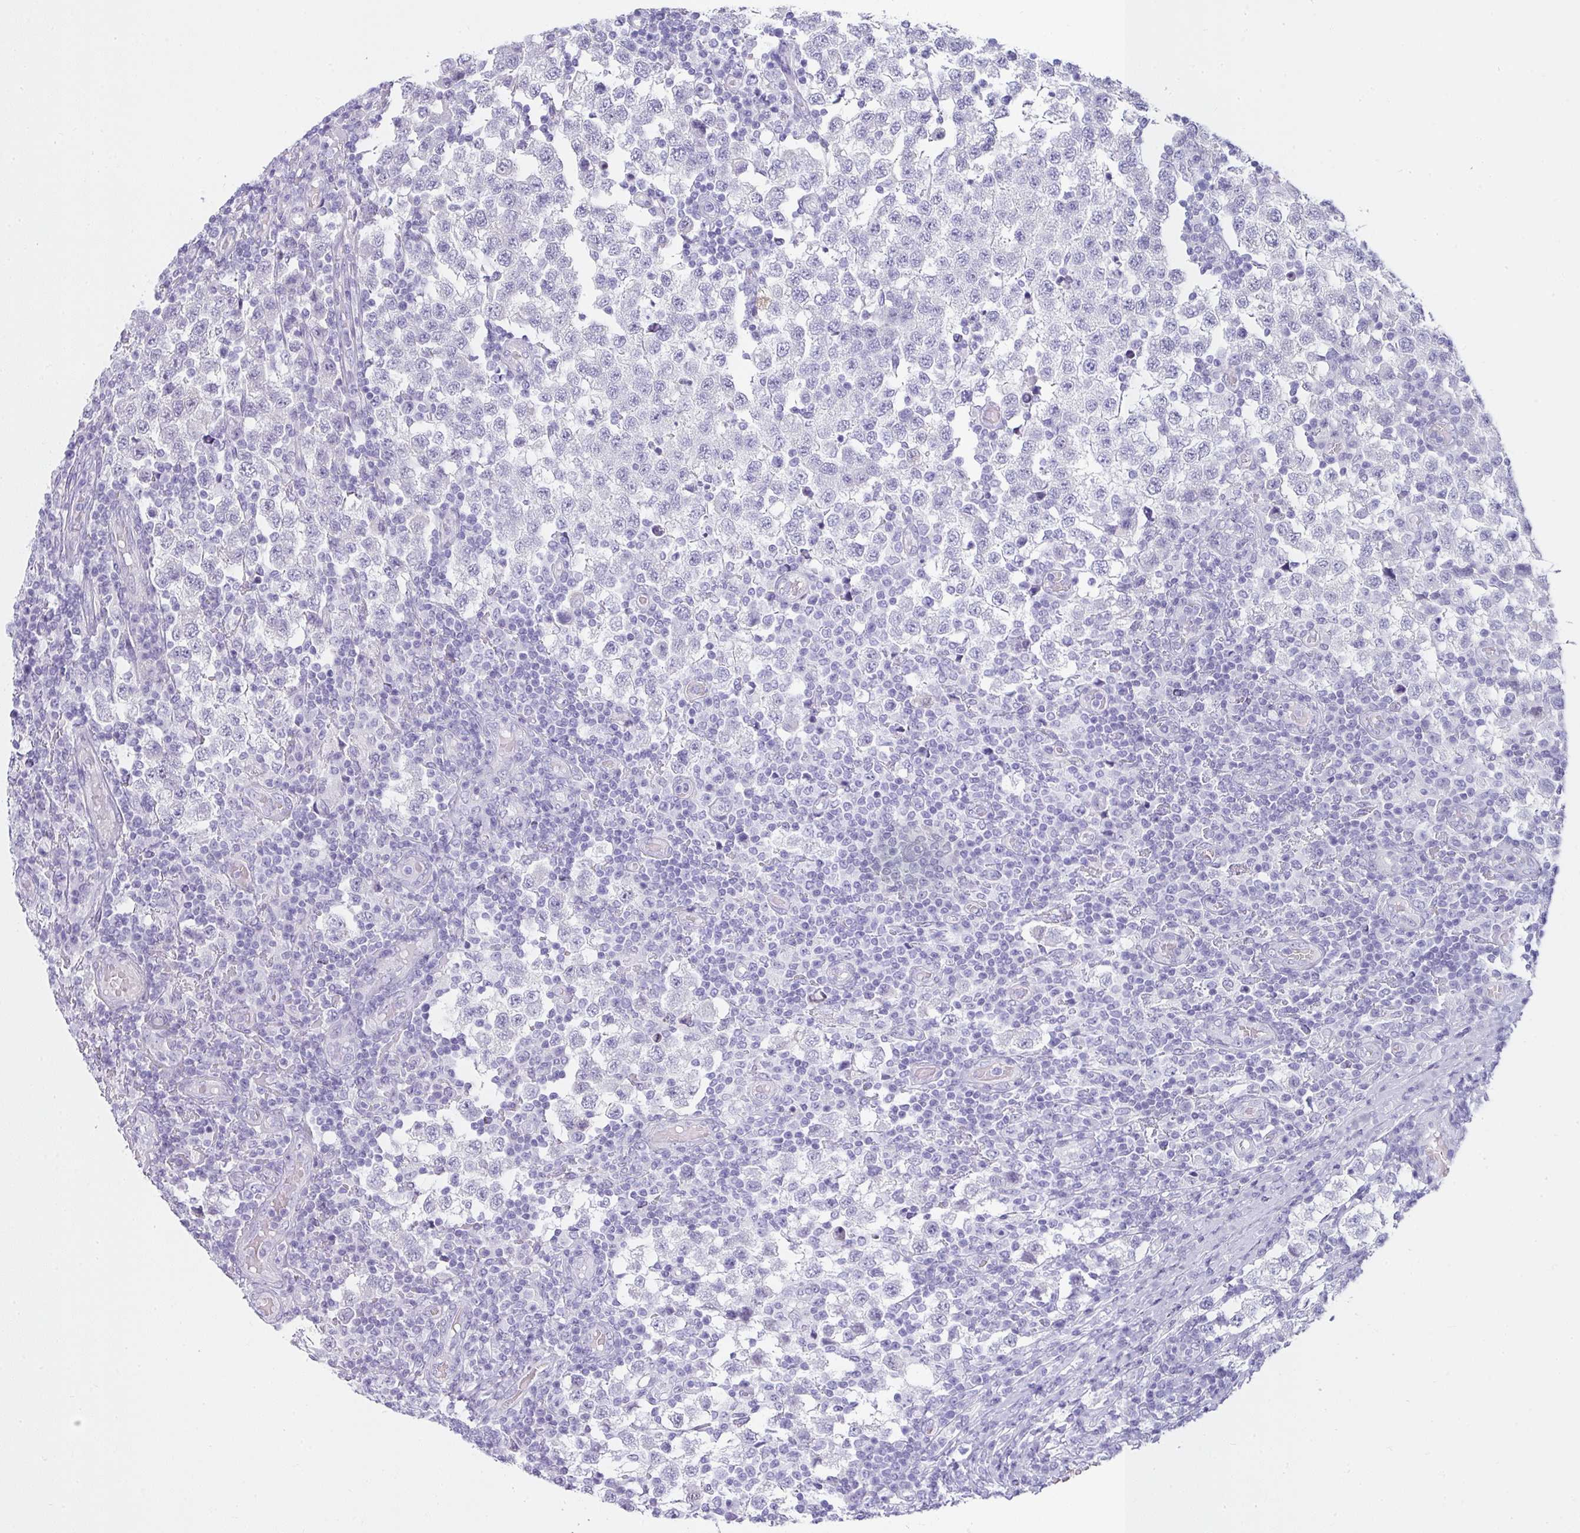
{"staining": {"intensity": "negative", "quantity": "none", "location": "none"}, "tissue": "testis cancer", "cell_type": "Tumor cells", "image_type": "cancer", "snomed": [{"axis": "morphology", "description": "Seminoma, NOS"}, {"axis": "topography", "description": "Testis"}], "caption": "This is a image of IHC staining of testis seminoma, which shows no positivity in tumor cells.", "gene": "VCY1B", "patient": {"sex": "male", "age": 34}}